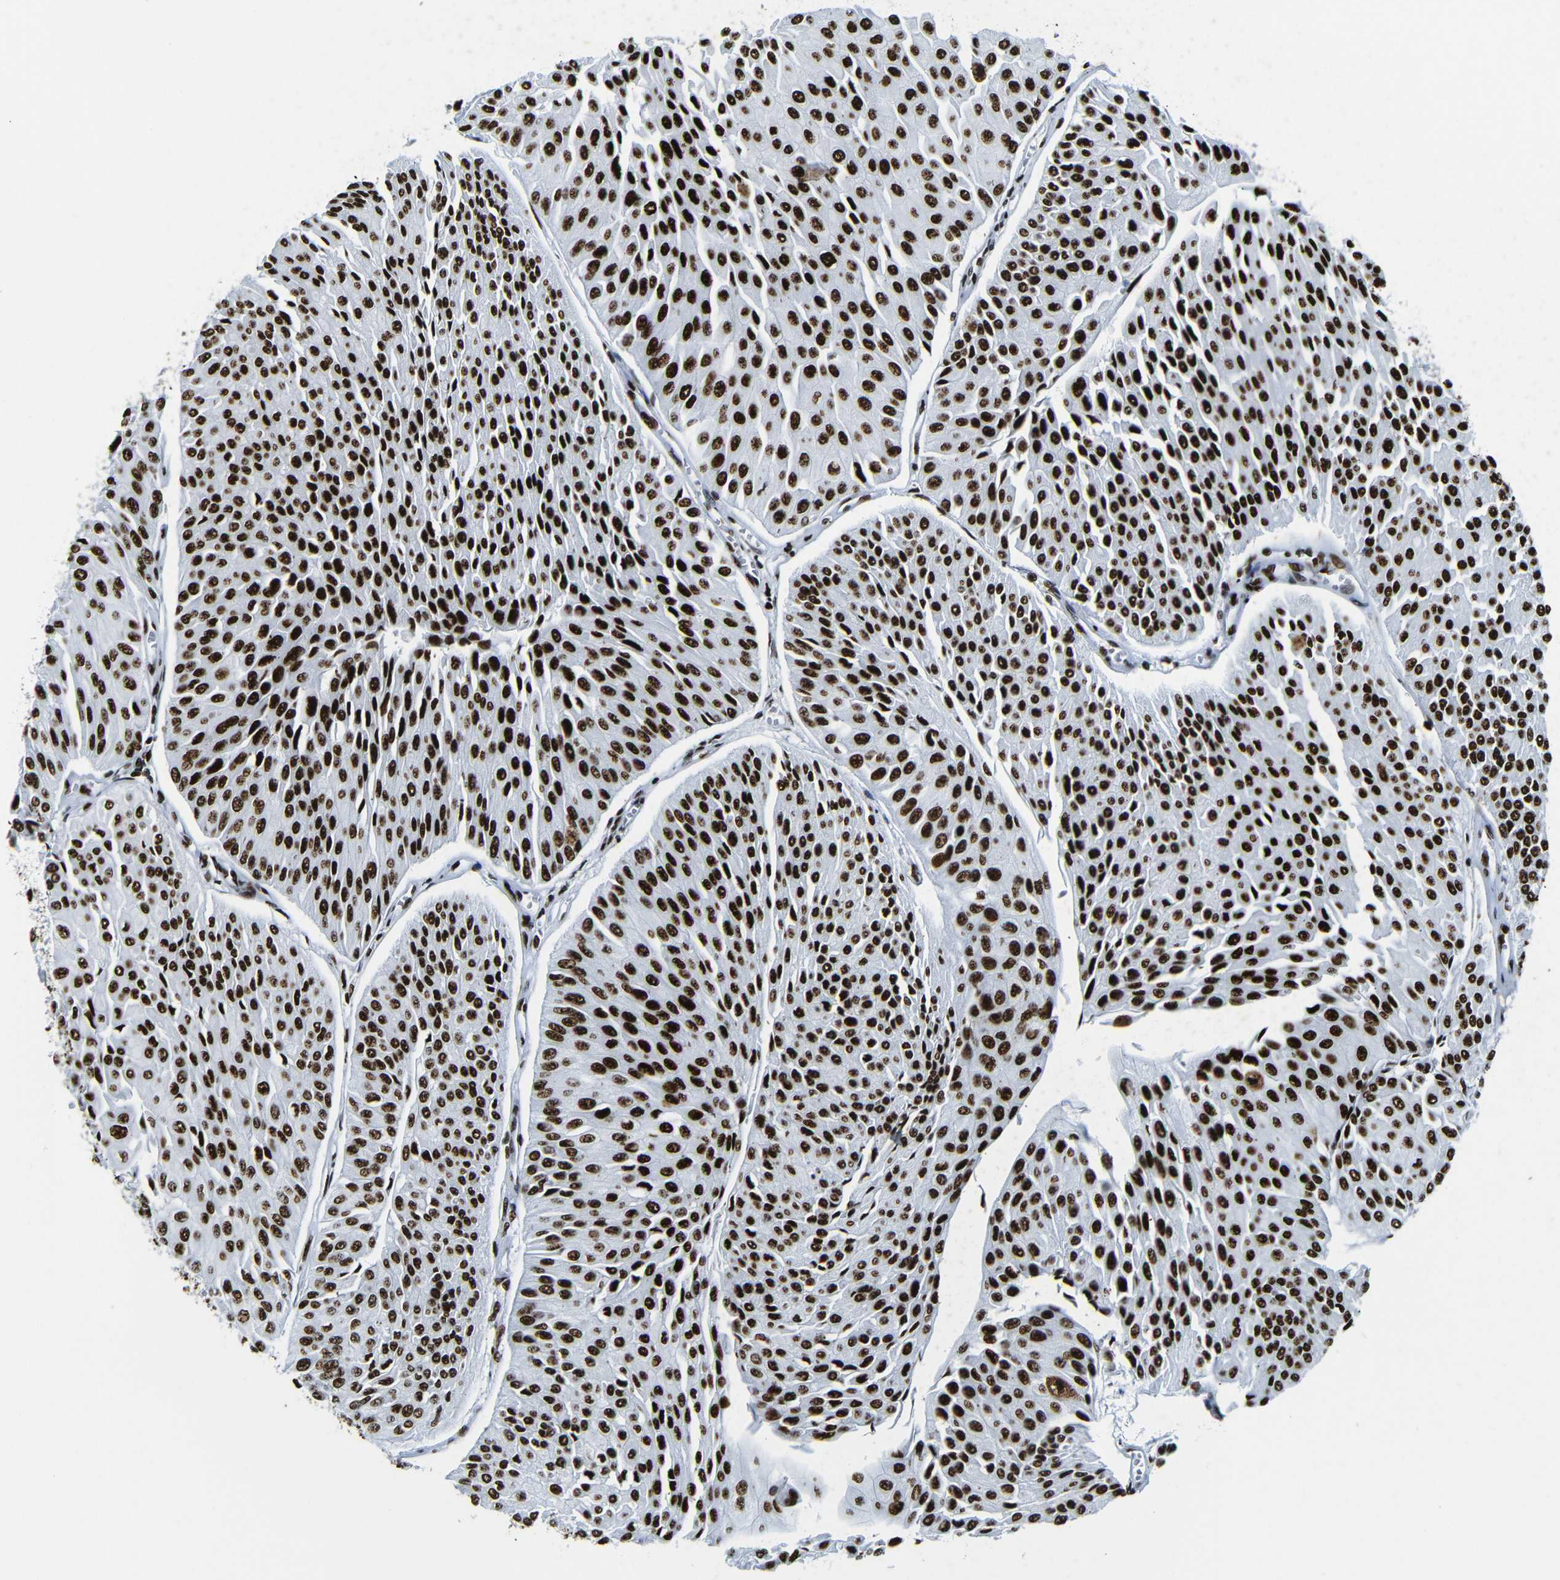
{"staining": {"intensity": "strong", "quantity": ">75%", "location": "nuclear"}, "tissue": "urothelial cancer", "cell_type": "Tumor cells", "image_type": "cancer", "snomed": [{"axis": "morphology", "description": "Urothelial carcinoma, Low grade"}, {"axis": "topography", "description": "Urinary bladder"}], "caption": "IHC (DAB (3,3'-diaminobenzidine)) staining of human urothelial carcinoma (low-grade) exhibits strong nuclear protein staining in about >75% of tumor cells.", "gene": "SRSF1", "patient": {"sex": "male", "age": 67}}